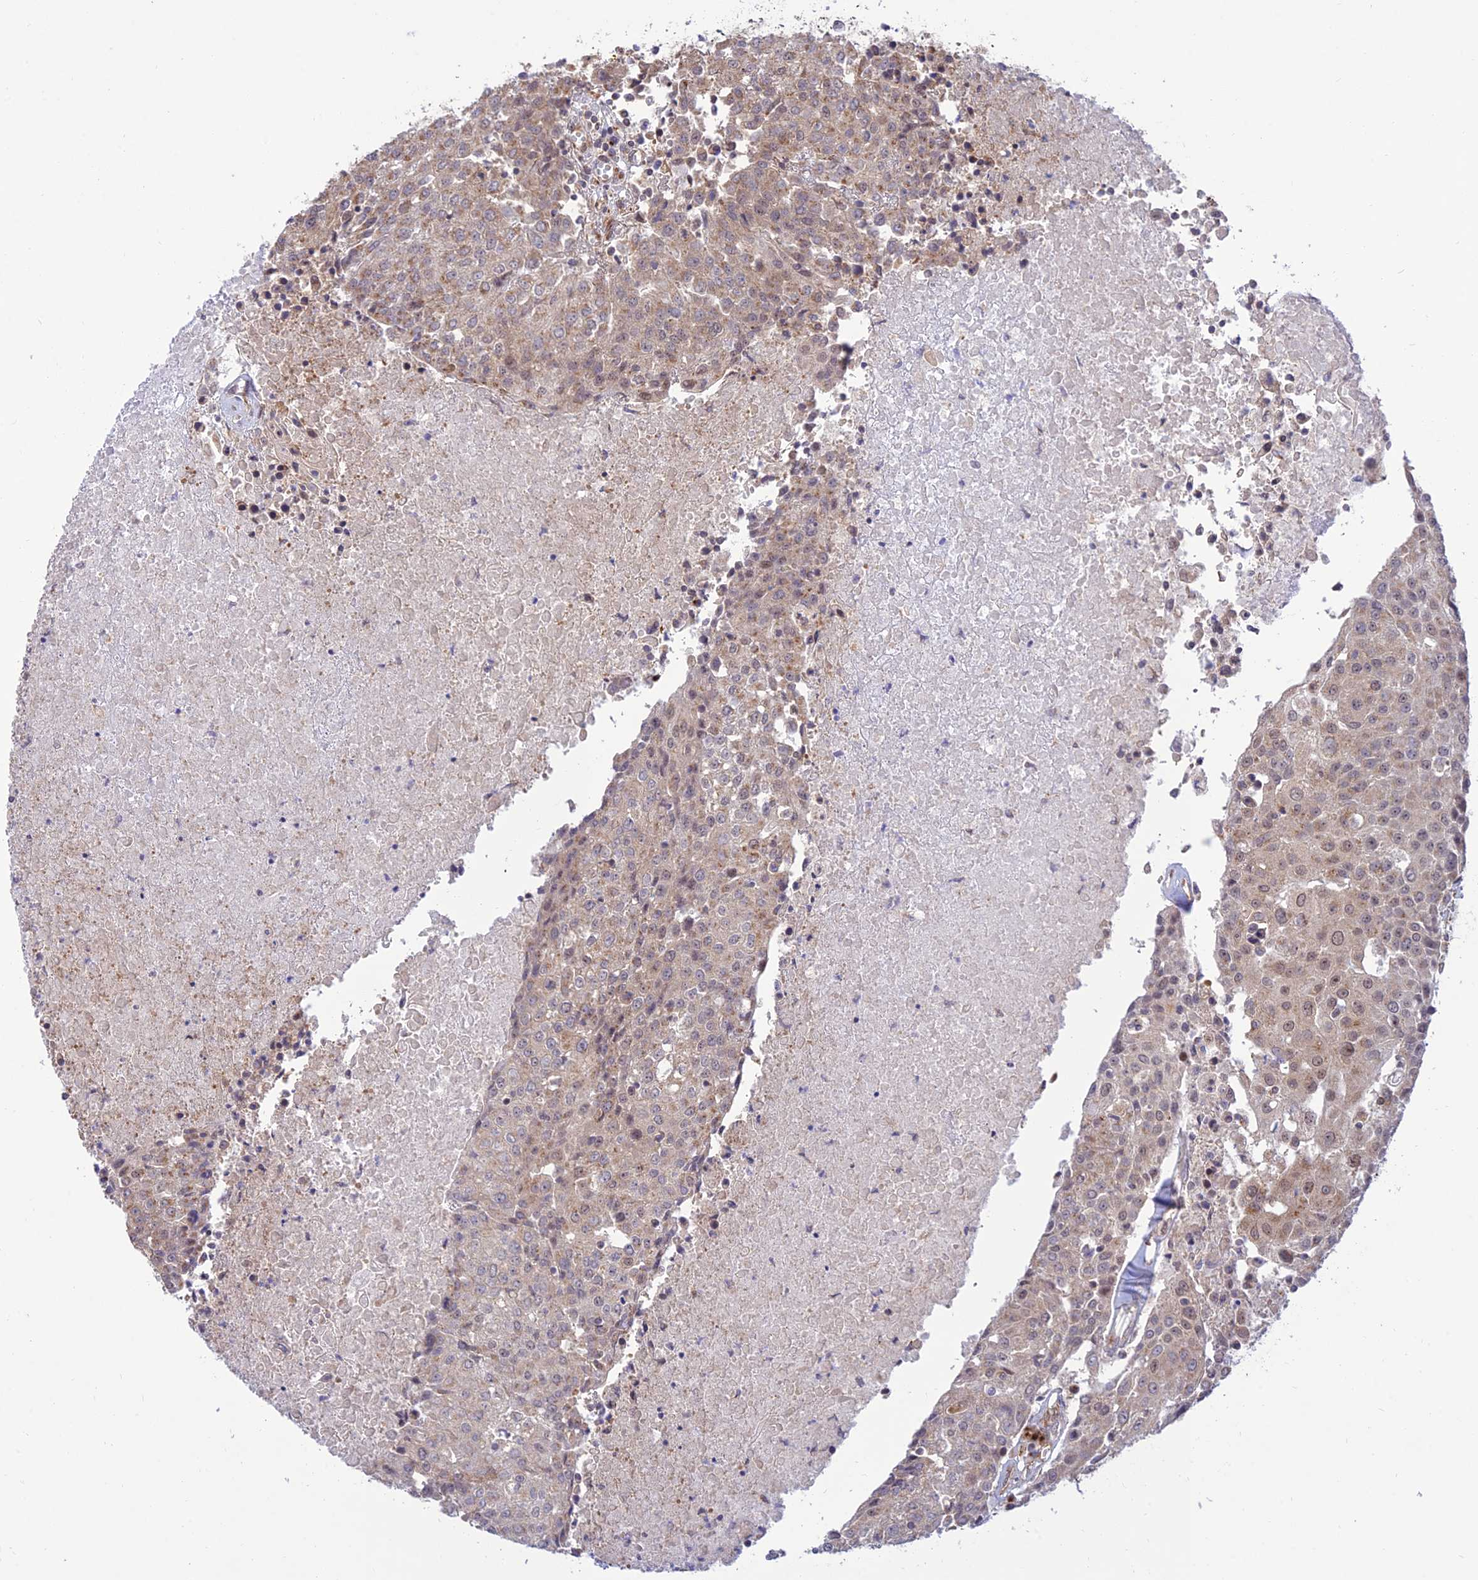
{"staining": {"intensity": "weak", "quantity": "25%-75%", "location": "cytoplasmic/membranous,nuclear"}, "tissue": "urothelial cancer", "cell_type": "Tumor cells", "image_type": "cancer", "snomed": [{"axis": "morphology", "description": "Urothelial carcinoma, High grade"}, {"axis": "topography", "description": "Urinary bladder"}], "caption": "This is an image of immunohistochemistry staining of urothelial cancer, which shows weak expression in the cytoplasmic/membranous and nuclear of tumor cells.", "gene": "GOLGA3", "patient": {"sex": "female", "age": 85}}